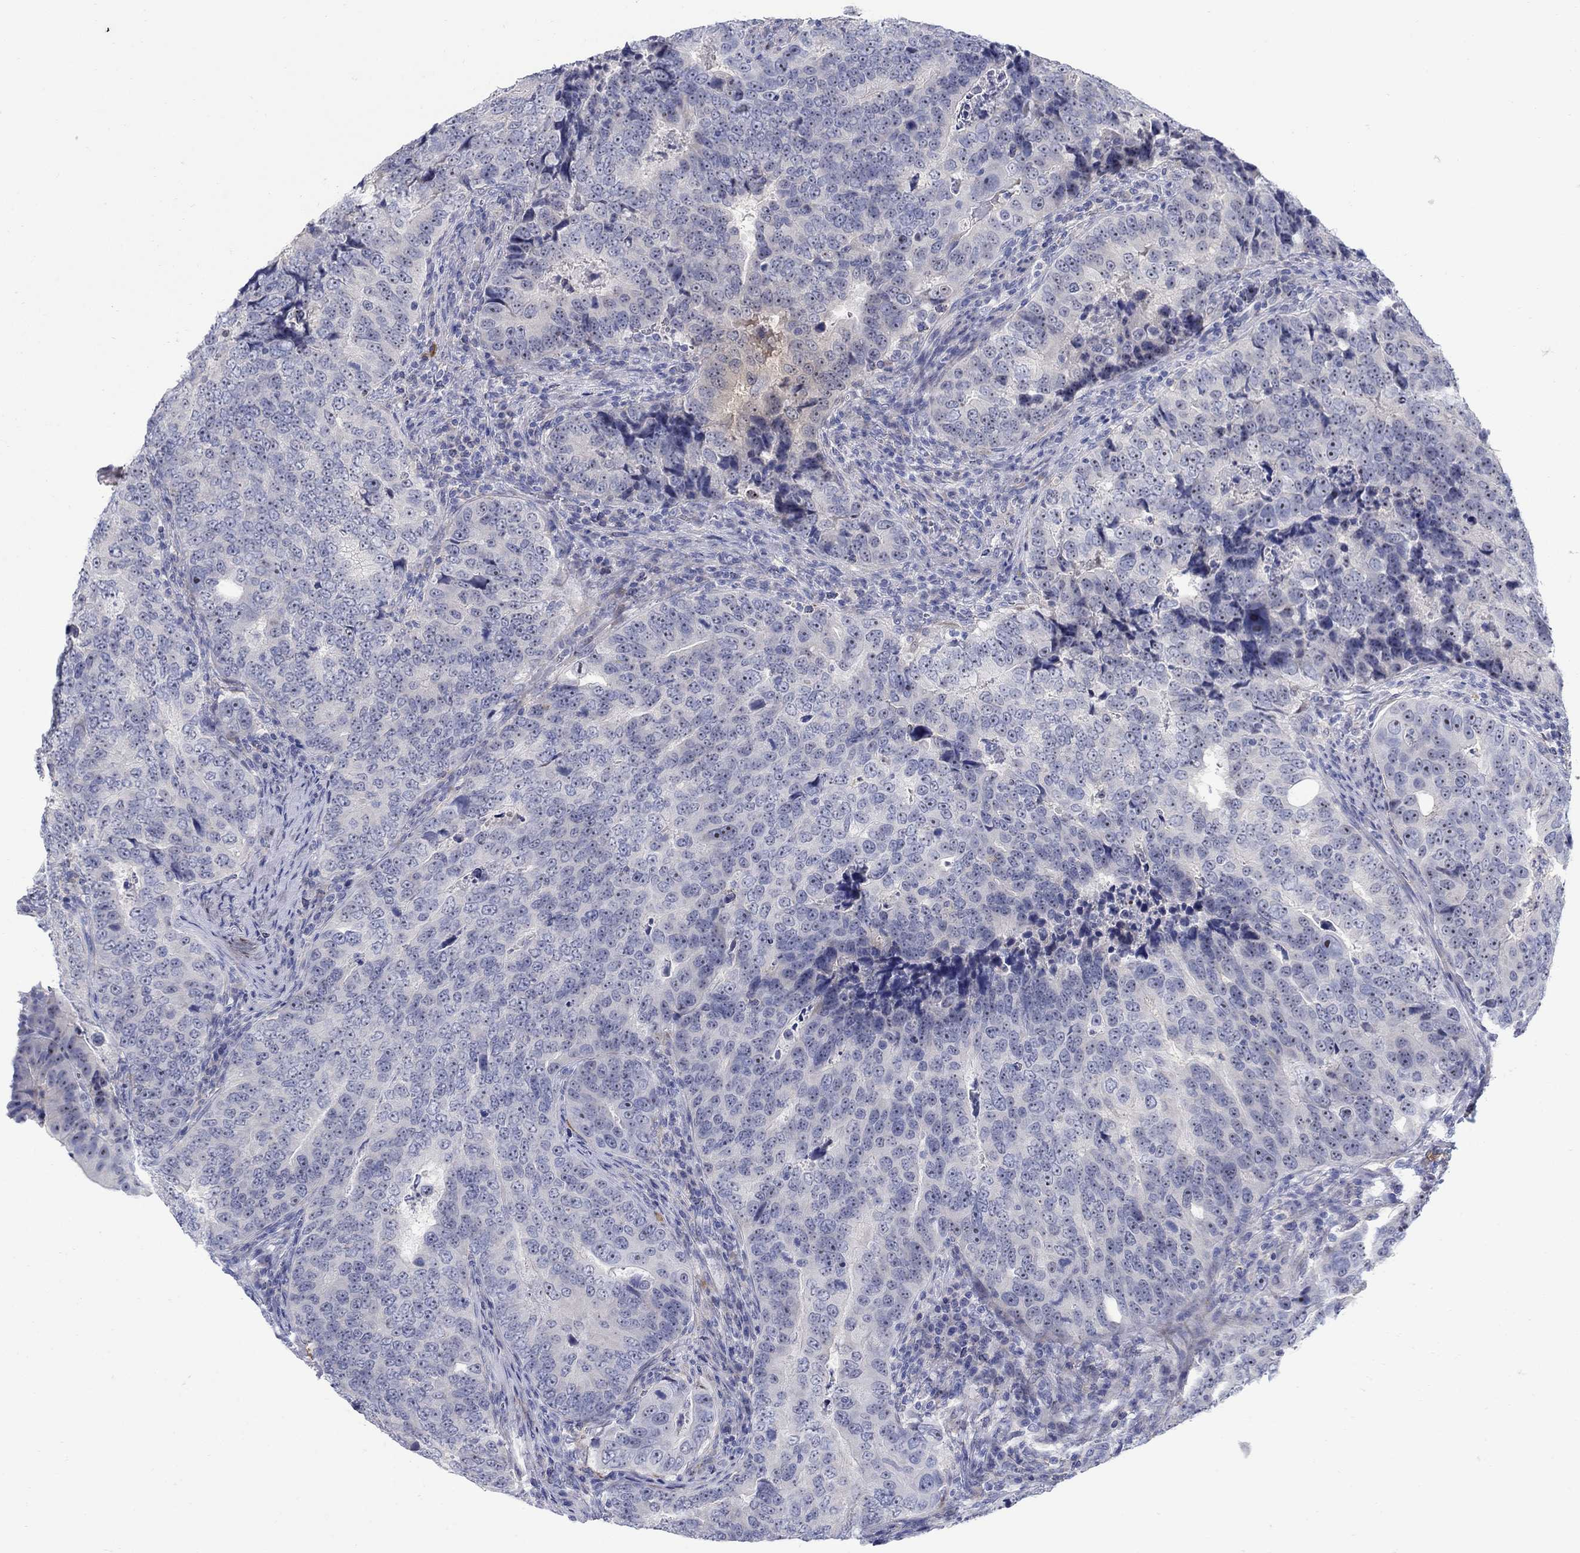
{"staining": {"intensity": "negative", "quantity": "none", "location": "none"}, "tissue": "colorectal cancer", "cell_type": "Tumor cells", "image_type": "cancer", "snomed": [{"axis": "morphology", "description": "Adenocarcinoma, NOS"}, {"axis": "topography", "description": "Colon"}], "caption": "Colorectal cancer (adenocarcinoma) was stained to show a protein in brown. There is no significant expression in tumor cells.", "gene": "REEP2", "patient": {"sex": "female", "age": 72}}